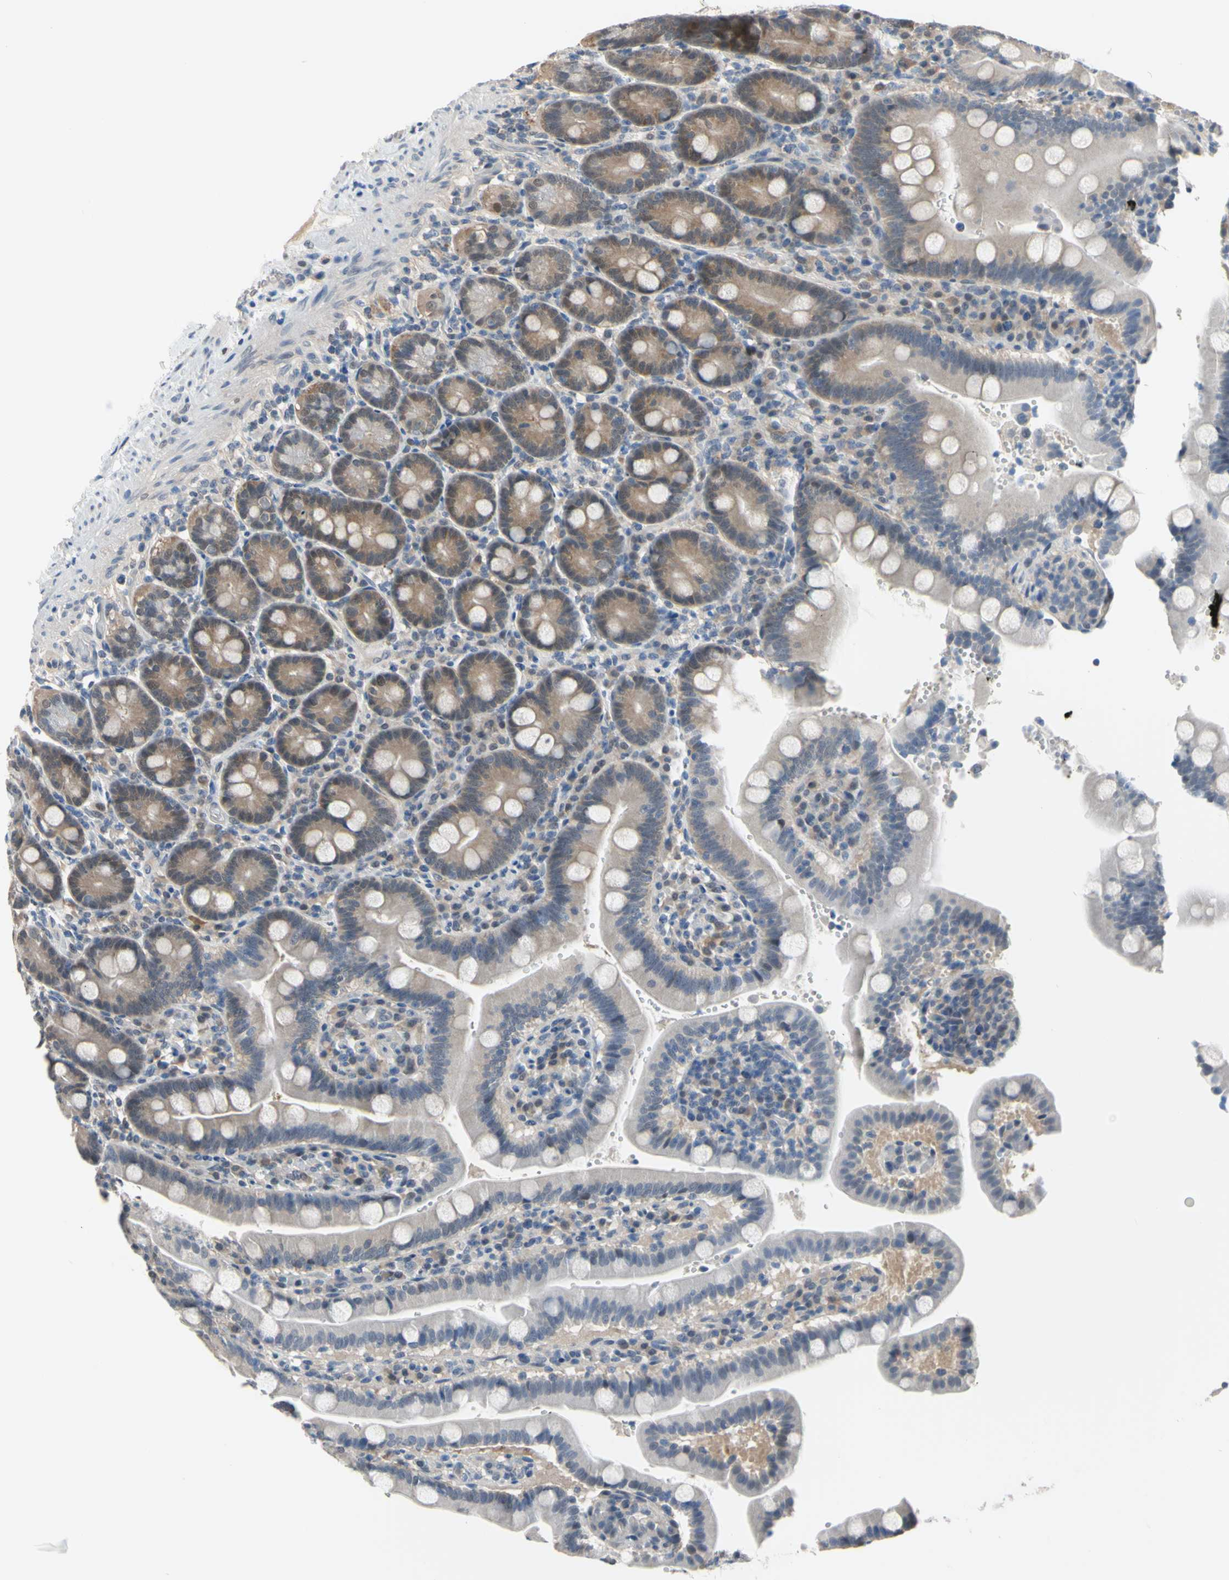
{"staining": {"intensity": "weak", "quantity": "<25%", "location": "cytoplasmic/membranous"}, "tissue": "duodenum", "cell_type": "Glandular cells", "image_type": "normal", "snomed": [{"axis": "morphology", "description": "Normal tissue, NOS"}, {"axis": "topography", "description": "Small intestine, NOS"}], "caption": "Protein analysis of benign duodenum displays no significant expression in glandular cells. (DAB (3,3'-diaminobenzidine) IHC, high magnification).", "gene": "HSPA4", "patient": {"sex": "female", "age": 71}}